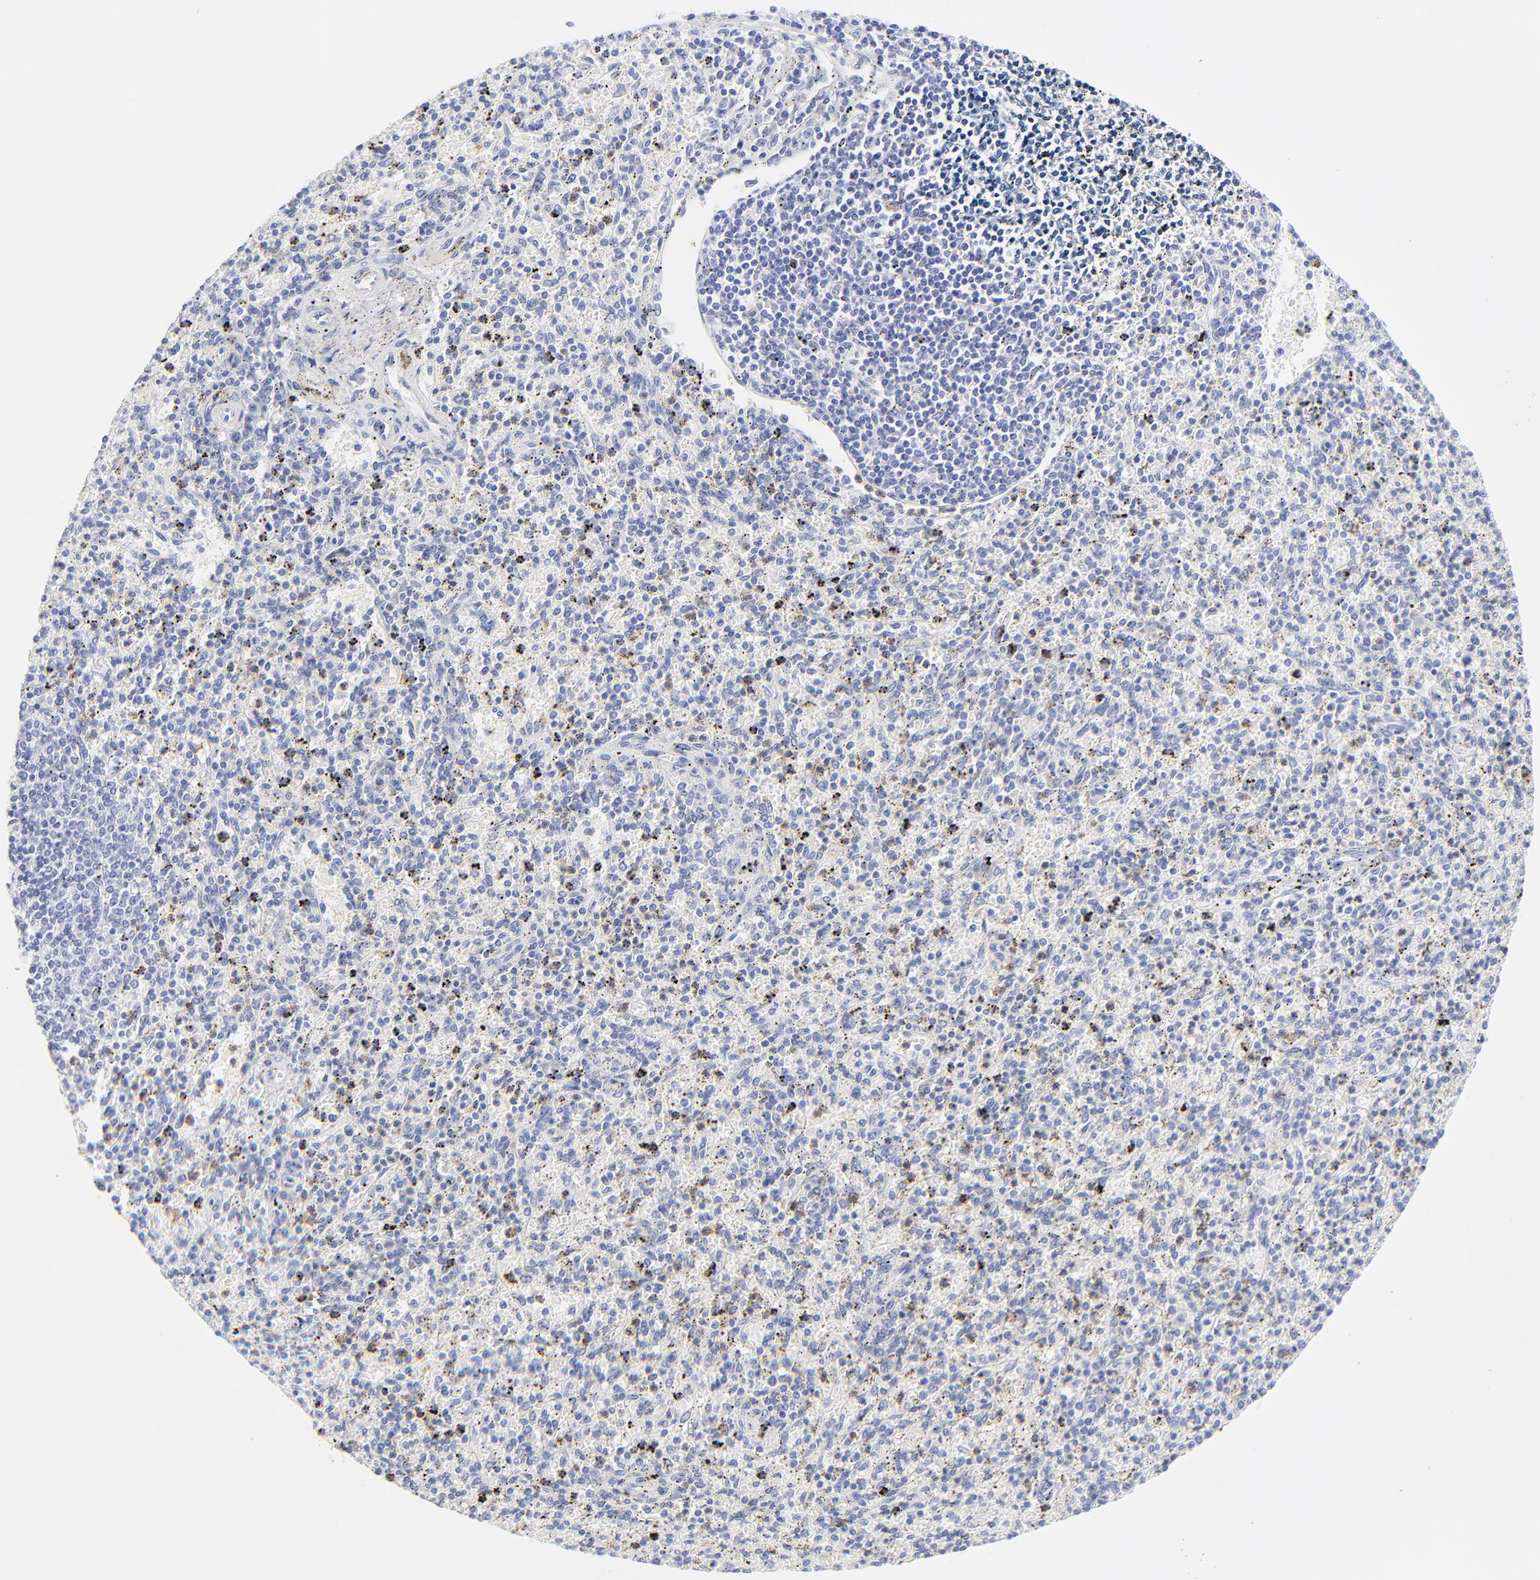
{"staining": {"intensity": "negative", "quantity": "none", "location": "none"}, "tissue": "spleen", "cell_type": "Cells in red pulp", "image_type": "normal", "snomed": [{"axis": "morphology", "description": "Normal tissue, NOS"}, {"axis": "topography", "description": "Spleen"}], "caption": "Cells in red pulp show no significant expression in benign spleen. (Immunohistochemistry, brightfield microscopy, high magnification).", "gene": "SULT4A1", "patient": {"sex": "male", "age": 72}}